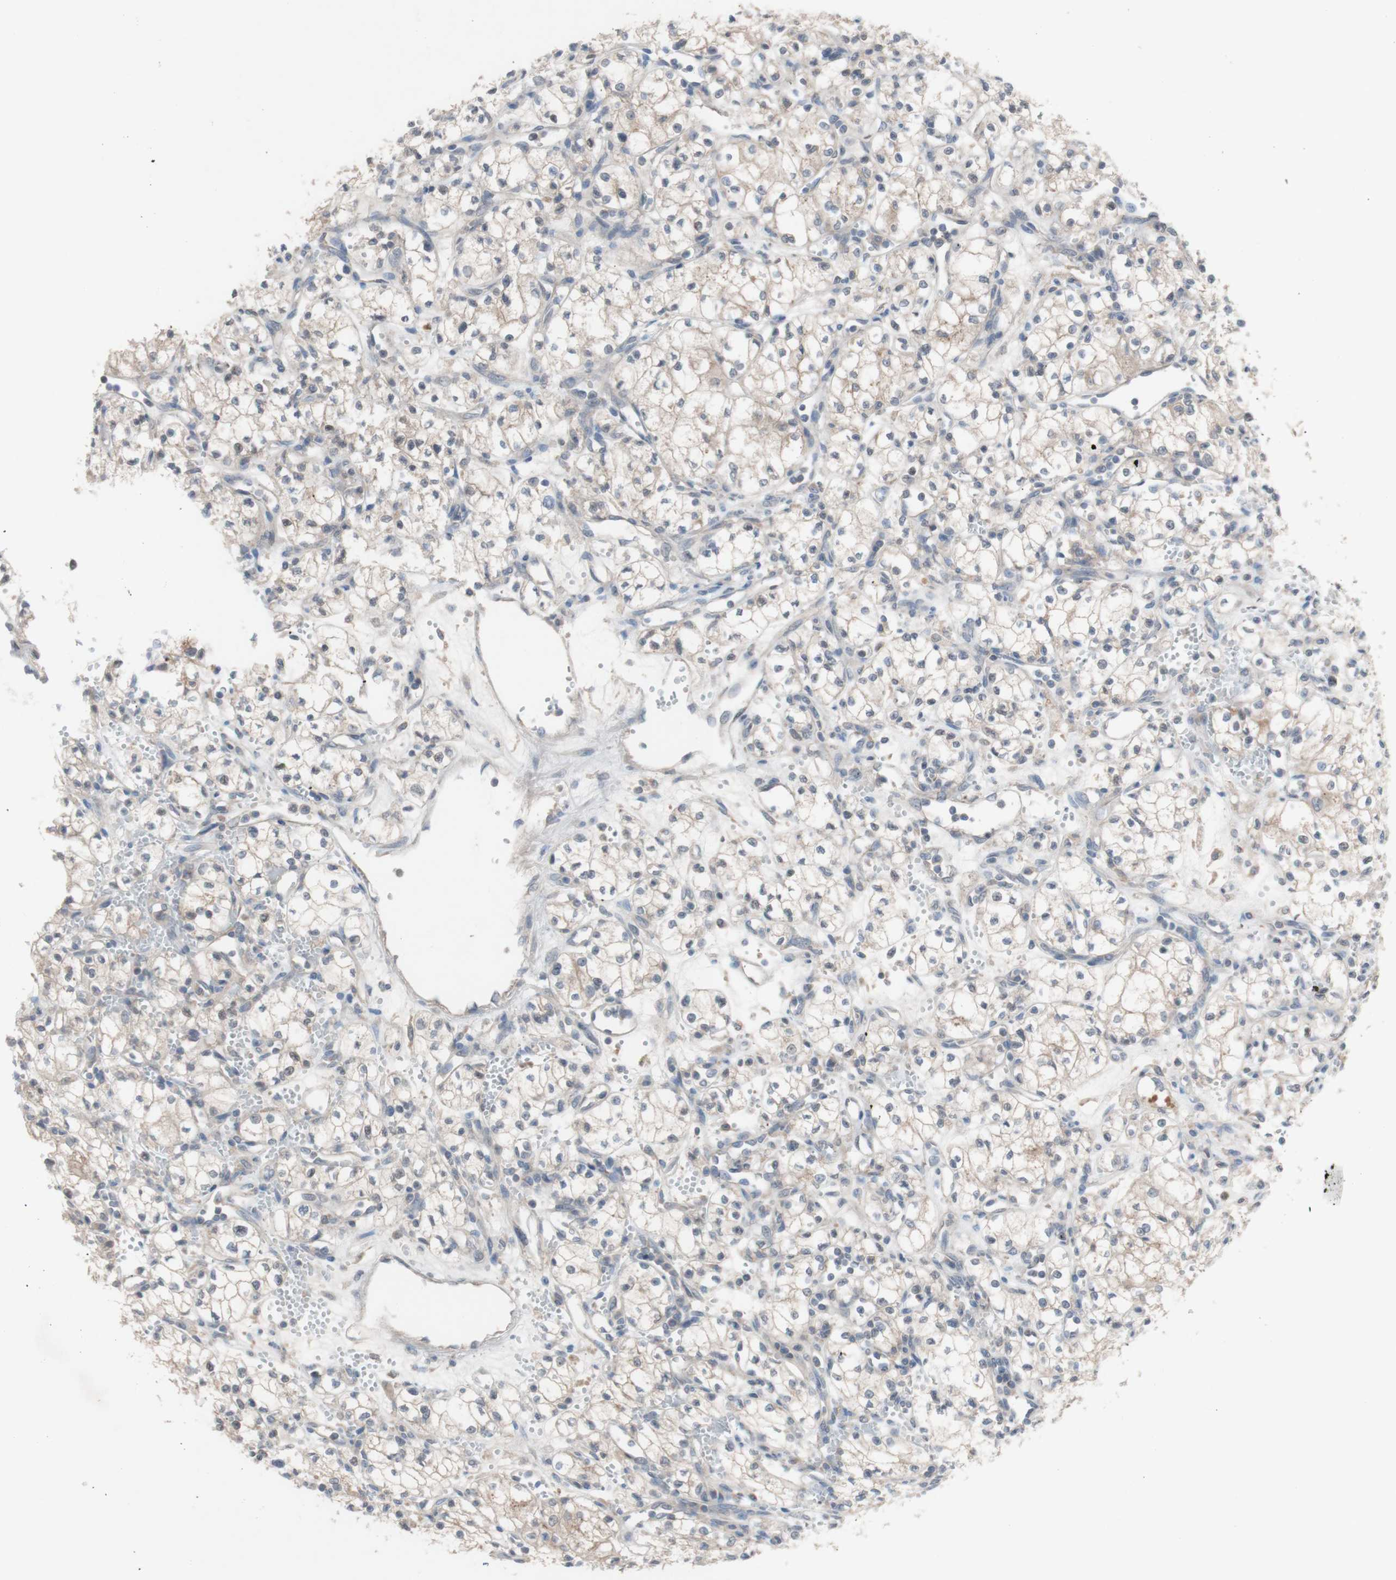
{"staining": {"intensity": "weak", "quantity": ">75%", "location": "cytoplasmic/membranous"}, "tissue": "renal cancer", "cell_type": "Tumor cells", "image_type": "cancer", "snomed": [{"axis": "morphology", "description": "Normal tissue, NOS"}, {"axis": "morphology", "description": "Adenocarcinoma, NOS"}, {"axis": "topography", "description": "Kidney"}], "caption": "Protein staining by immunohistochemistry (IHC) shows weak cytoplasmic/membranous staining in approximately >75% of tumor cells in renal cancer. (DAB IHC with brightfield microscopy, high magnification).", "gene": "PEX2", "patient": {"sex": "male", "age": 59}}